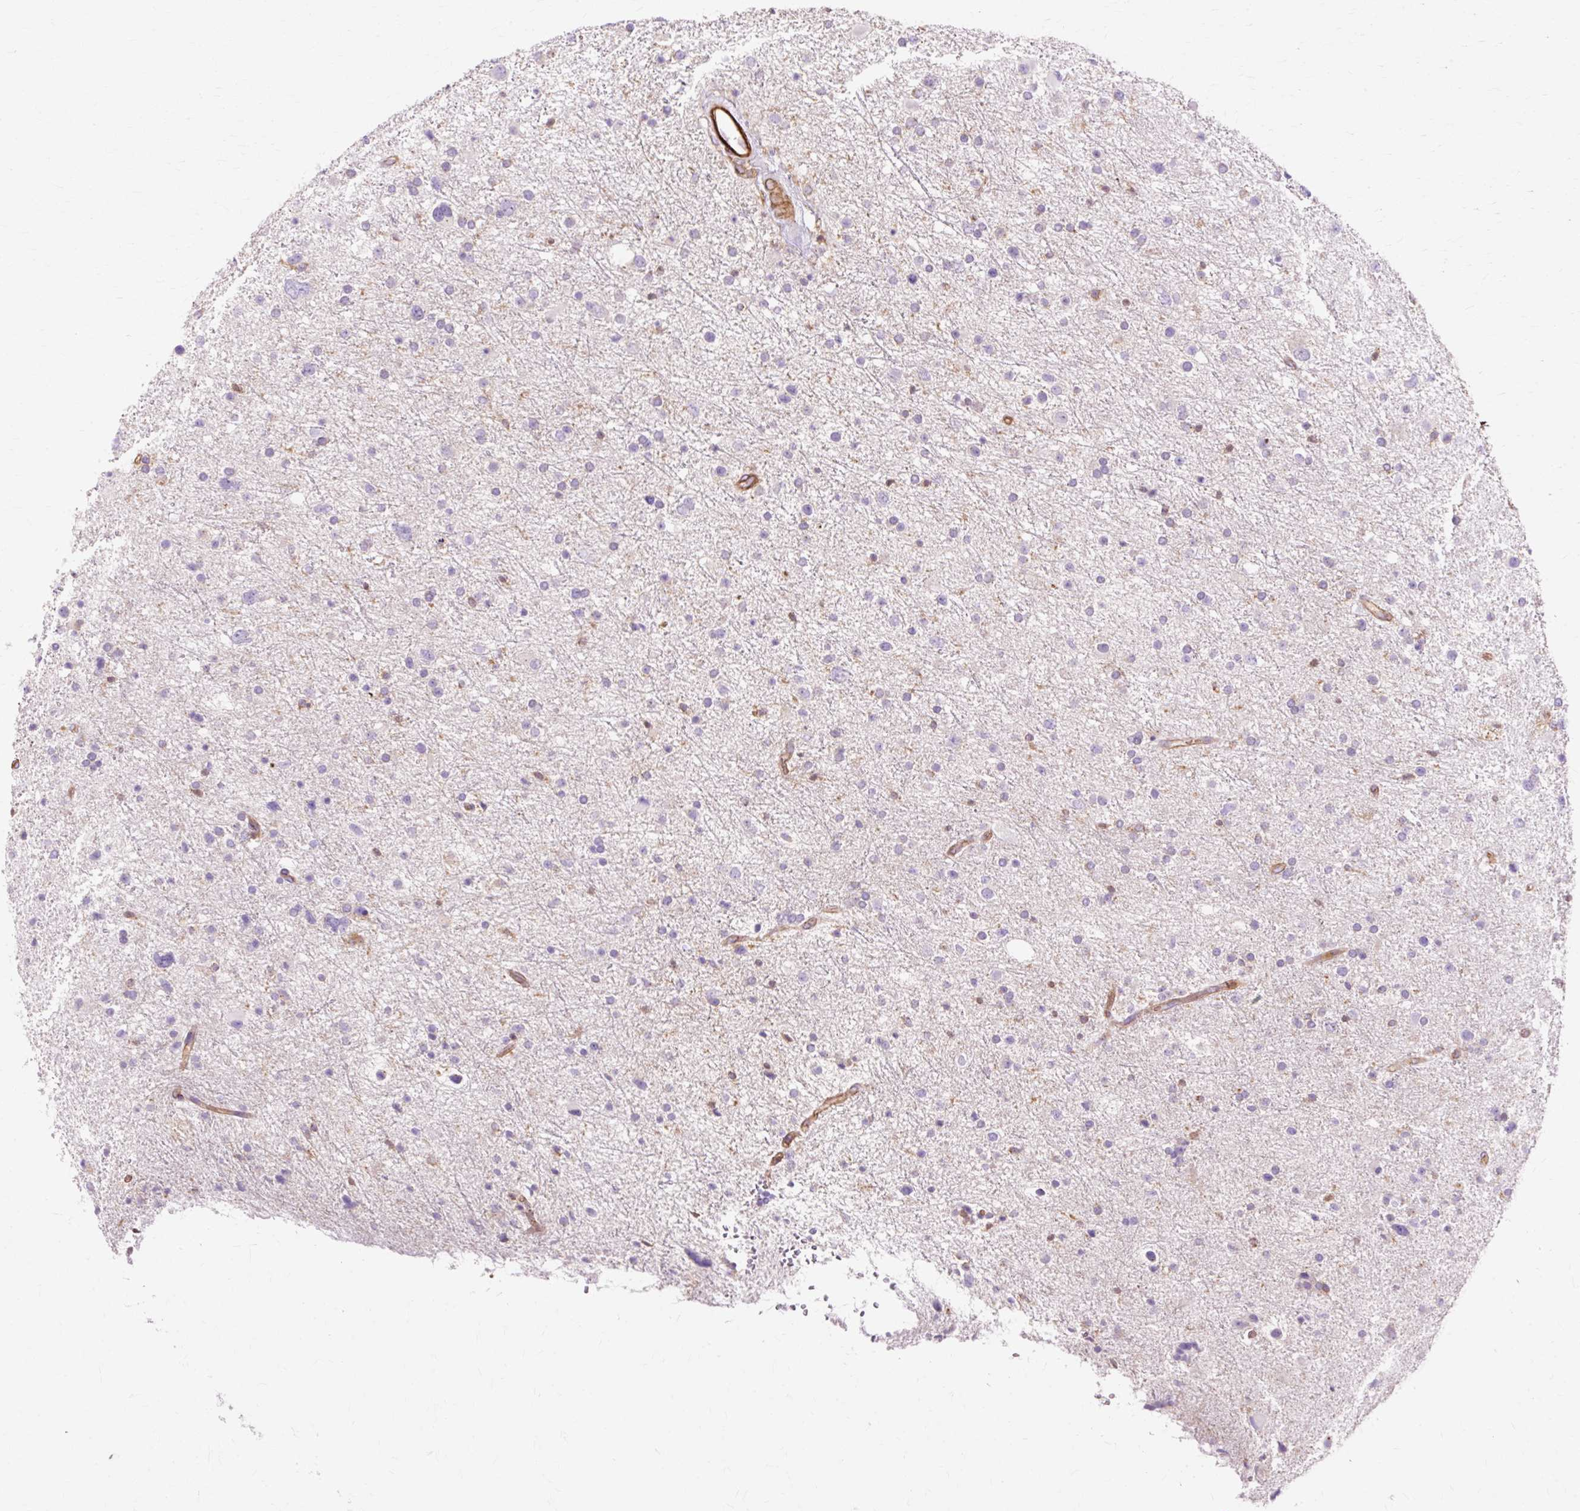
{"staining": {"intensity": "weak", "quantity": "<25%", "location": "cytoplasmic/membranous"}, "tissue": "glioma", "cell_type": "Tumor cells", "image_type": "cancer", "snomed": [{"axis": "morphology", "description": "Glioma, malignant, Low grade"}, {"axis": "topography", "description": "Brain"}], "caption": "The histopathology image exhibits no staining of tumor cells in low-grade glioma (malignant). (Immunohistochemistry (ihc), brightfield microscopy, high magnification).", "gene": "TBC1D2B", "patient": {"sex": "female", "age": 32}}